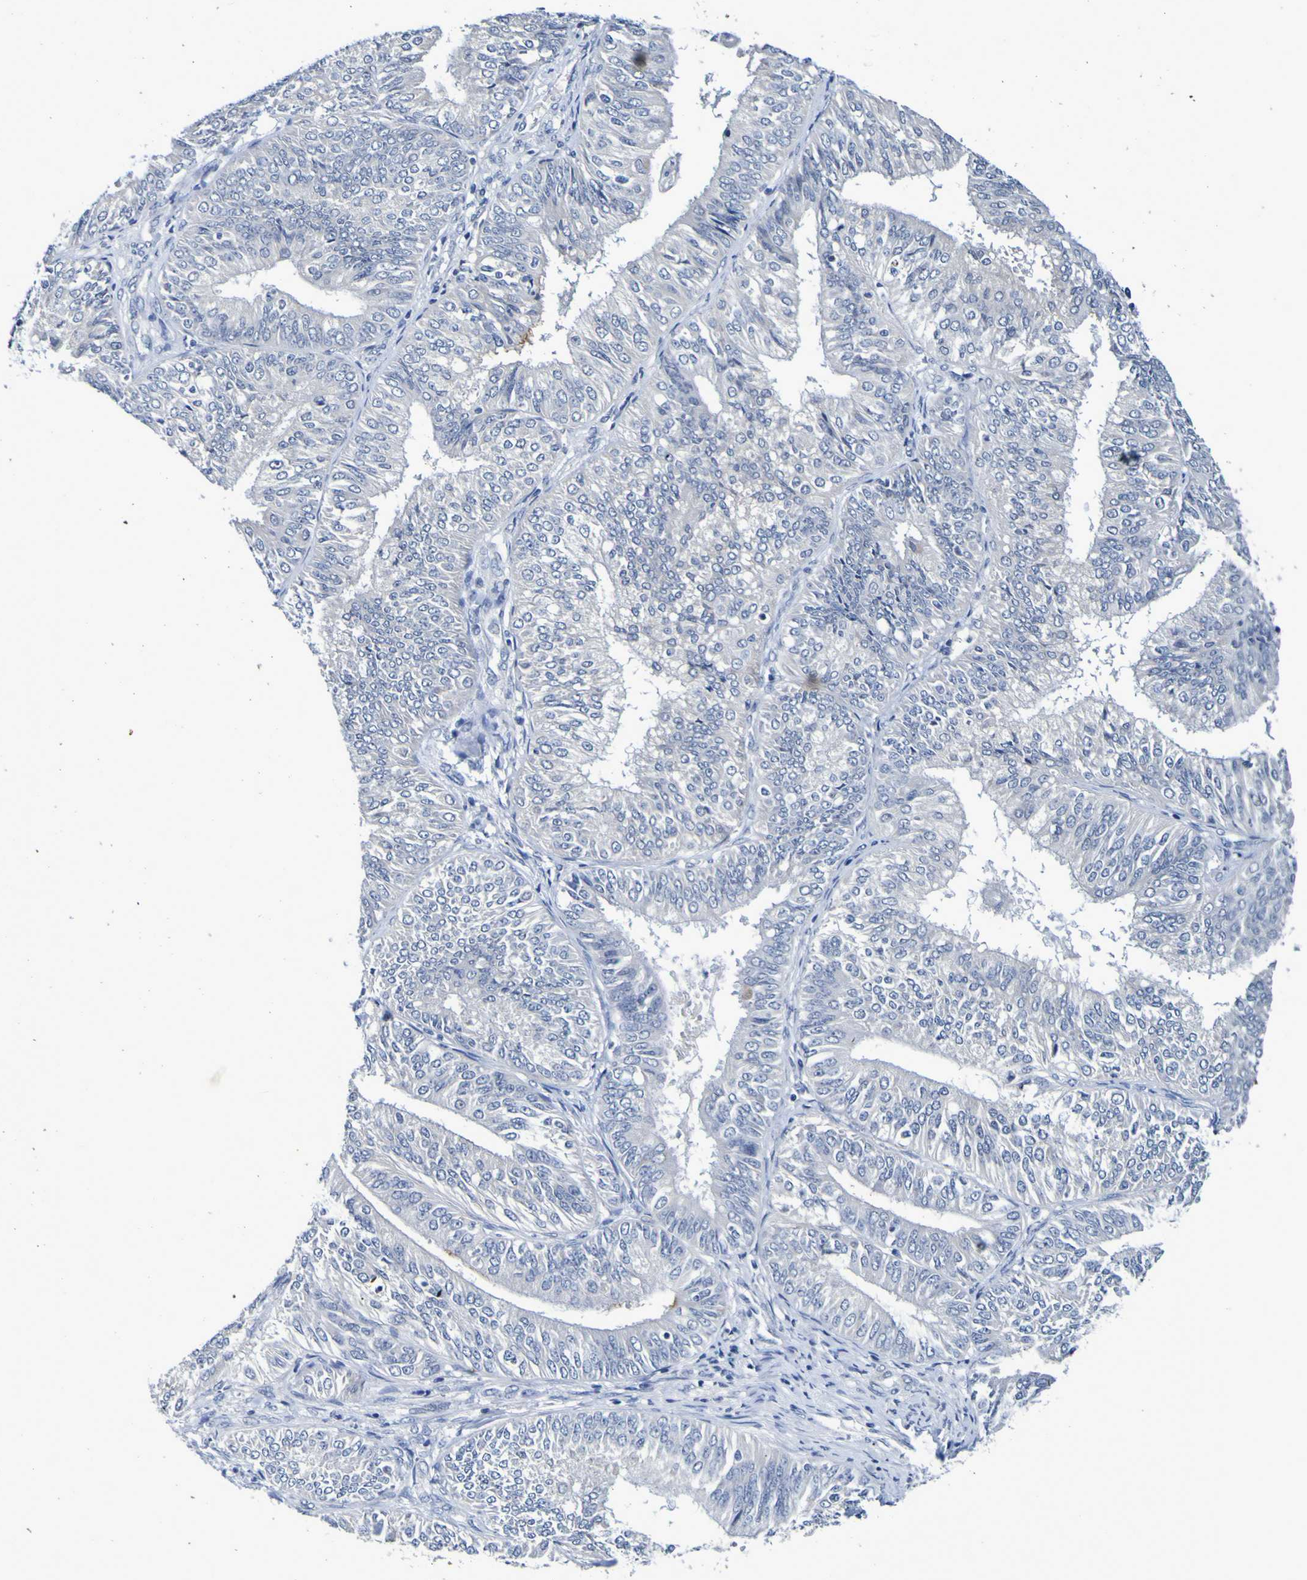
{"staining": {"intensity": "negative", "quantity": "none", "location": "none"}, "tissue": "endometrial cancer", "cell_type": "Tumor cells", "image_type": "cancer", "snomed": [{"axis": "morphology", "description": "Adenocarcinoma, NOS"}, {"axis": "topography", "description": "Endometrium"}], "caption": "This is a photomicrograph of IHC staining of adenocarcinoma (endometrial), which shows no expression in tumor cells. The staining was performed using DAB (3,3'-diaminobenzidine) to visualize the protein expression in brown, while the nuclei were stained in blue with hematoxylin (Magnification: 20x).", "gene": "VMA21", "patient": {"sex": "female", "age": 58}}